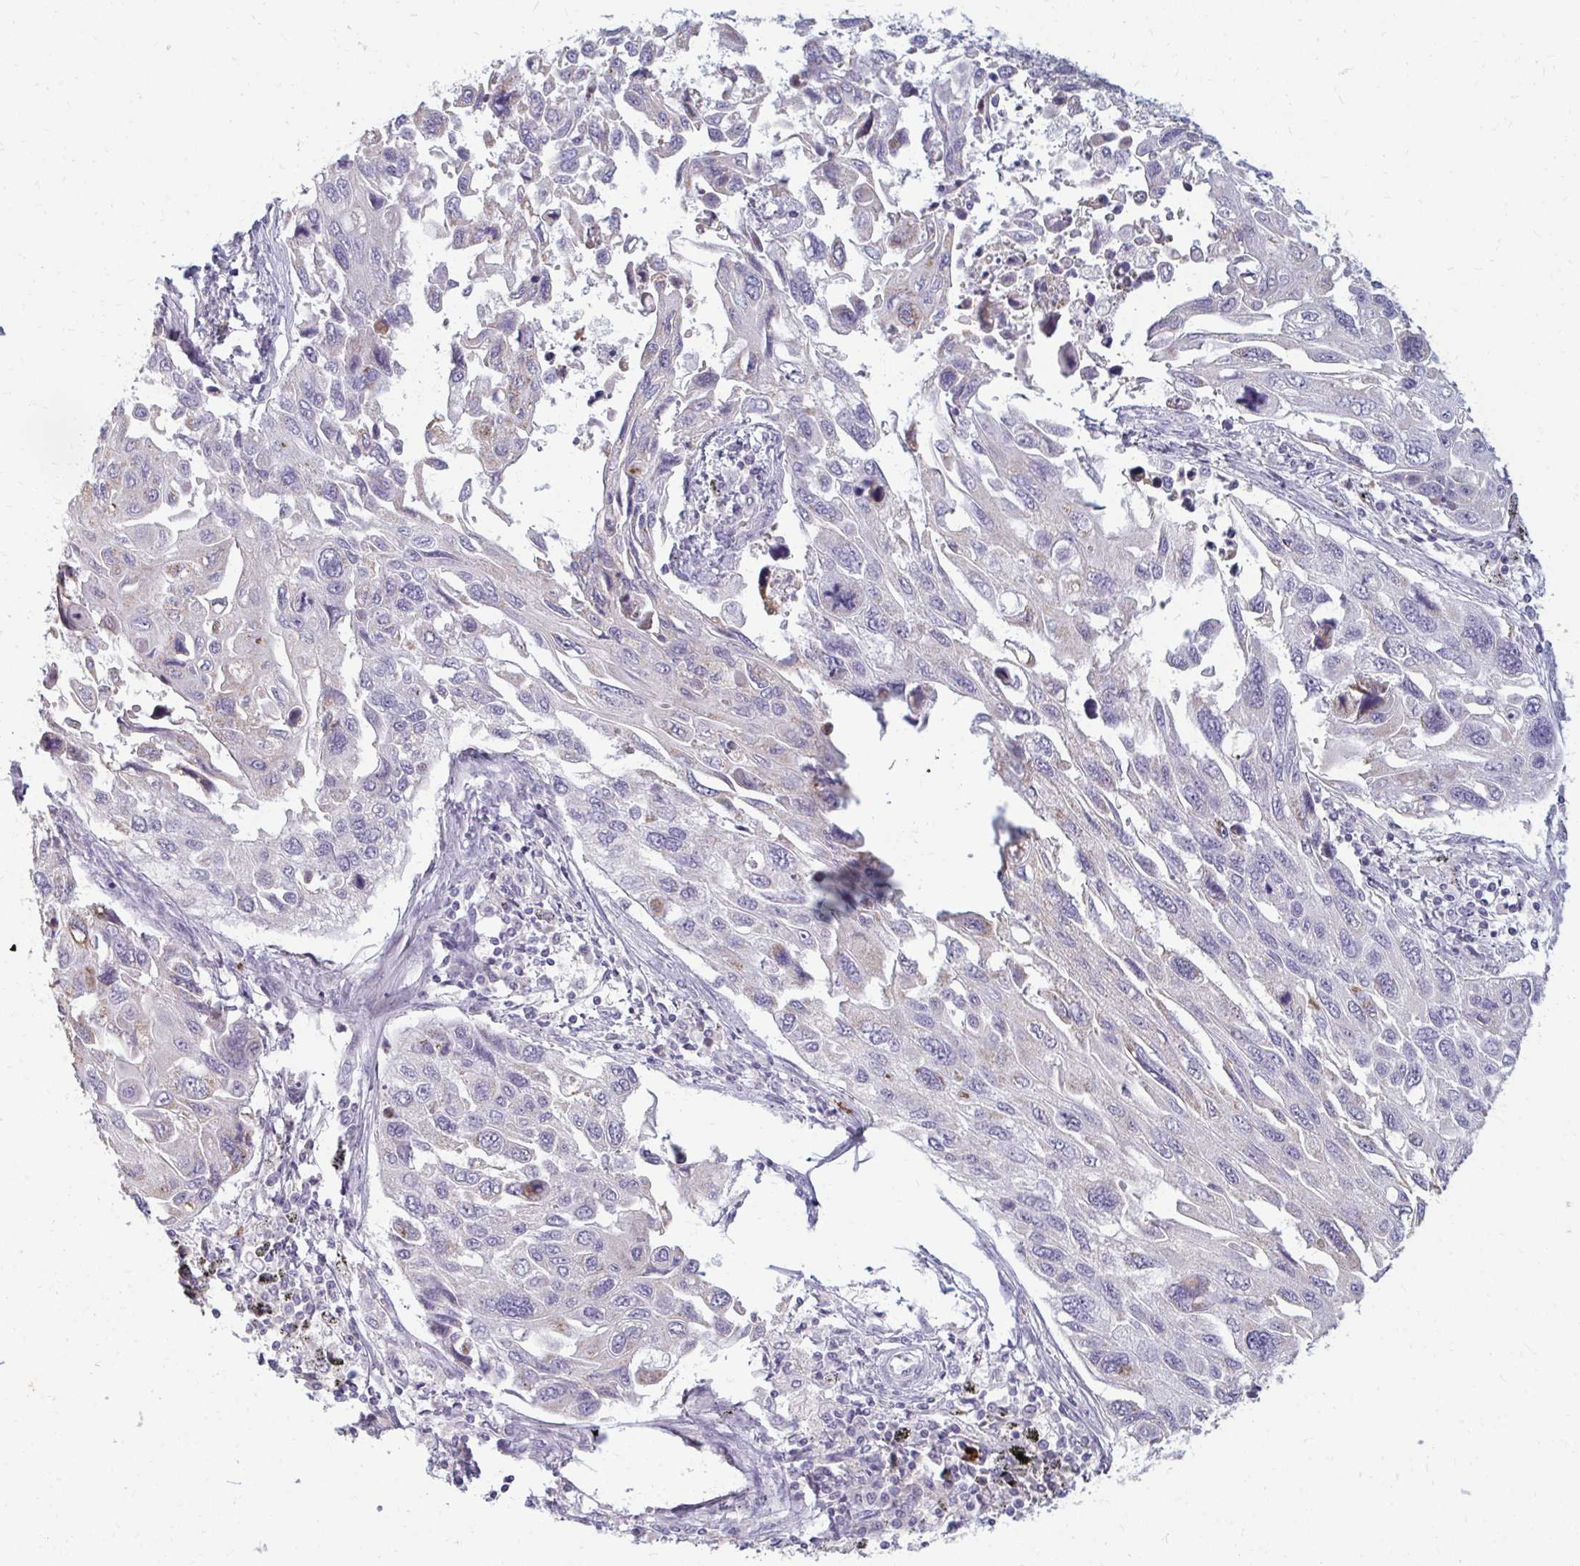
{"staining": {"intensity": "negative", "quantity": "none", "location": "none"}, "tissue": "lung cancer", "cell_type": "Tumor cells", "image_type": "cancer", "snomed": [{"axis": "morphology", "description": "Squamous cell carcinoma, NOS"}, {"axis": "topography", "description": "Lung"}], "caption": "The micrograph demonstrates no significant staining in tumor cells of lung squamous cell carcinoma.", "gene": "RAB33A", "patient": {"sex": "male", "age": 62}}